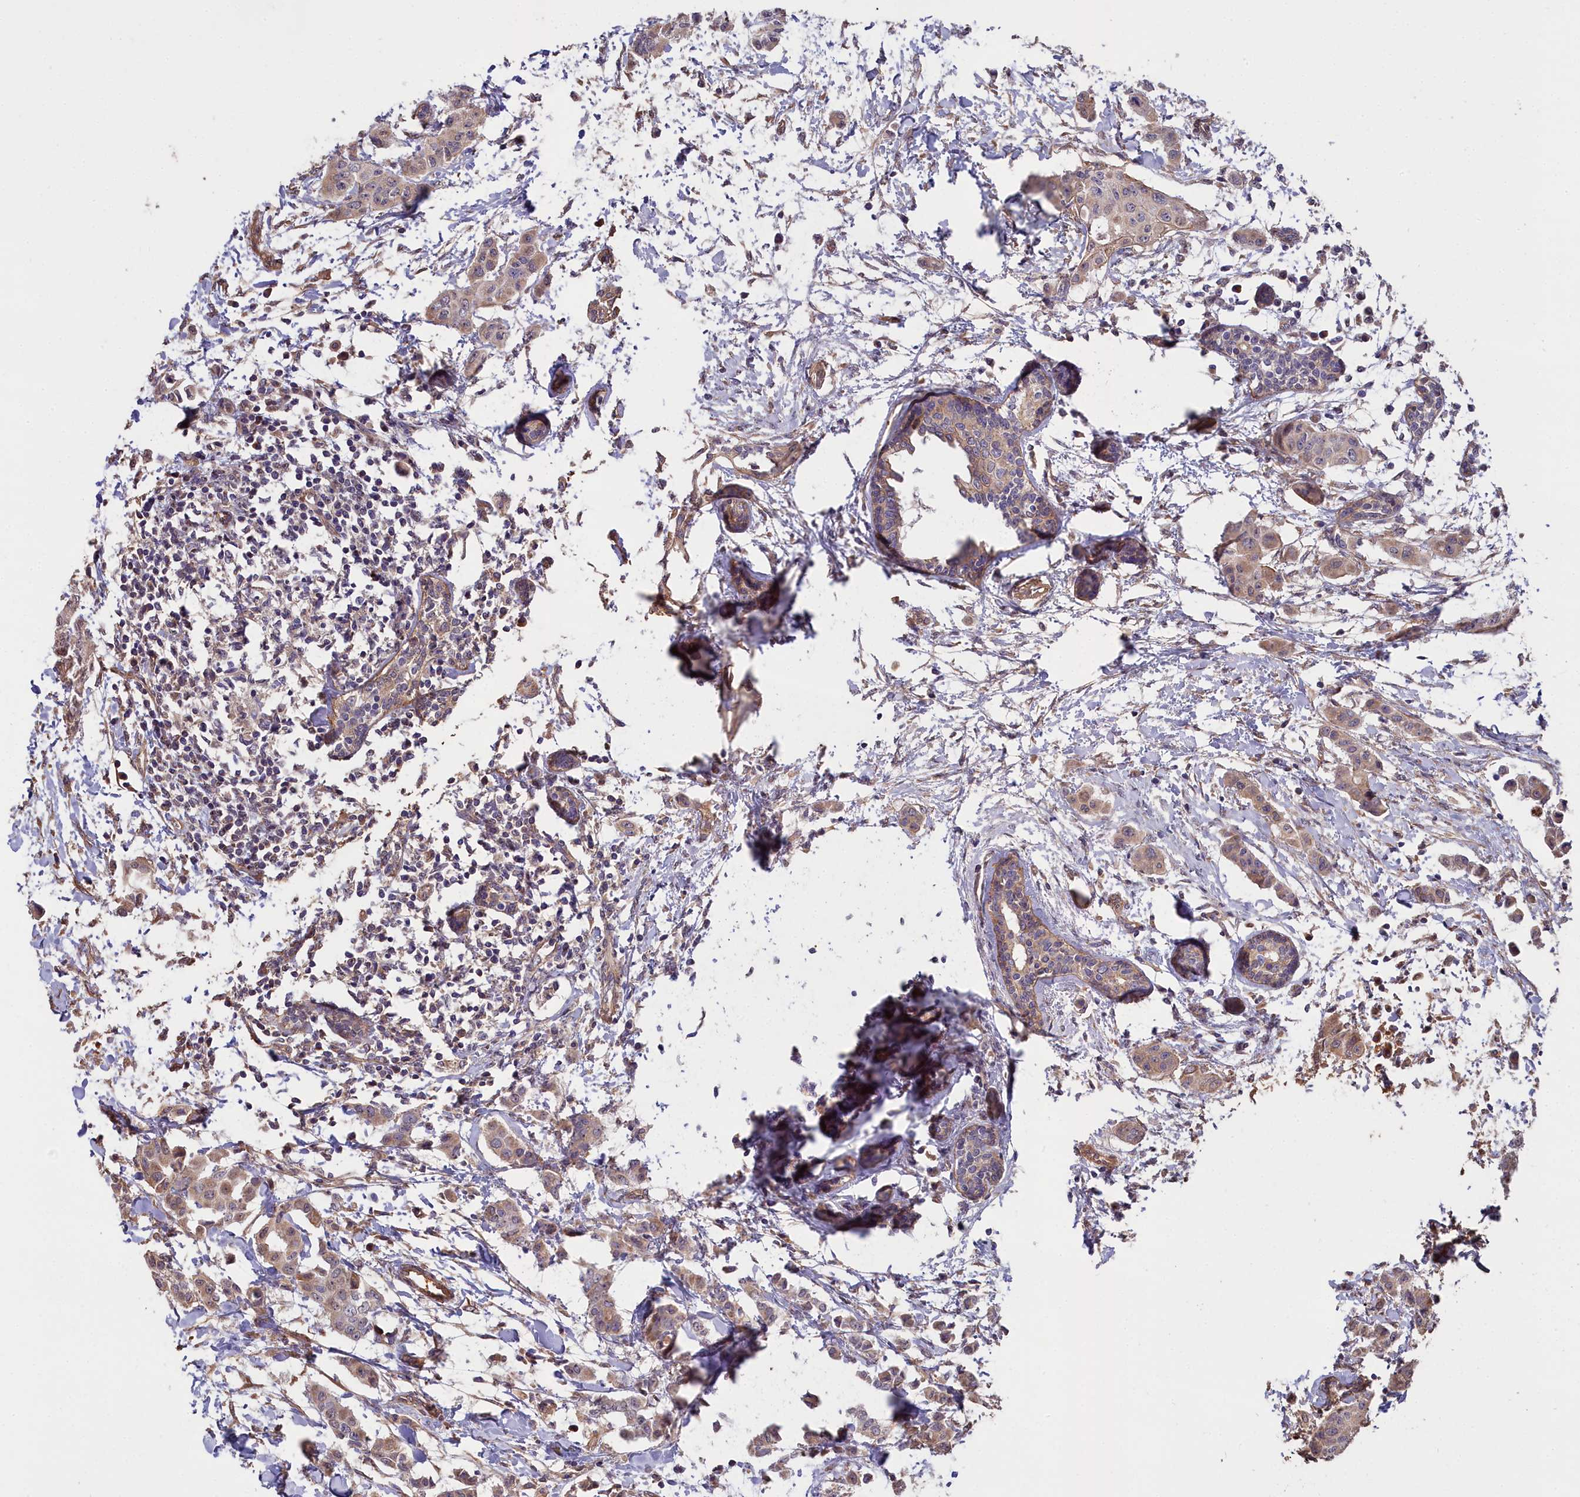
{"staining": {"intensity": "weak", "quantity": ">75%", "location": "cytoplasmic/membranous"}, "tissue": "breast cancer", "cell_type": "Tumor cells", "image_type": "cancer", "snomed": [{"axis": "morphology", "description": "Duct carcinoma"}, {"axis": "topography", "description": "Breast"}], "caption": "Human intraductal carcinoma (breast) stained with a brown dye reveals weak cytoplasmic/membranous positive staining in approximately >75% of tumor cells.", "gene": "ATP6V0A2", "patient": {"sex": "female", "age": 40}}